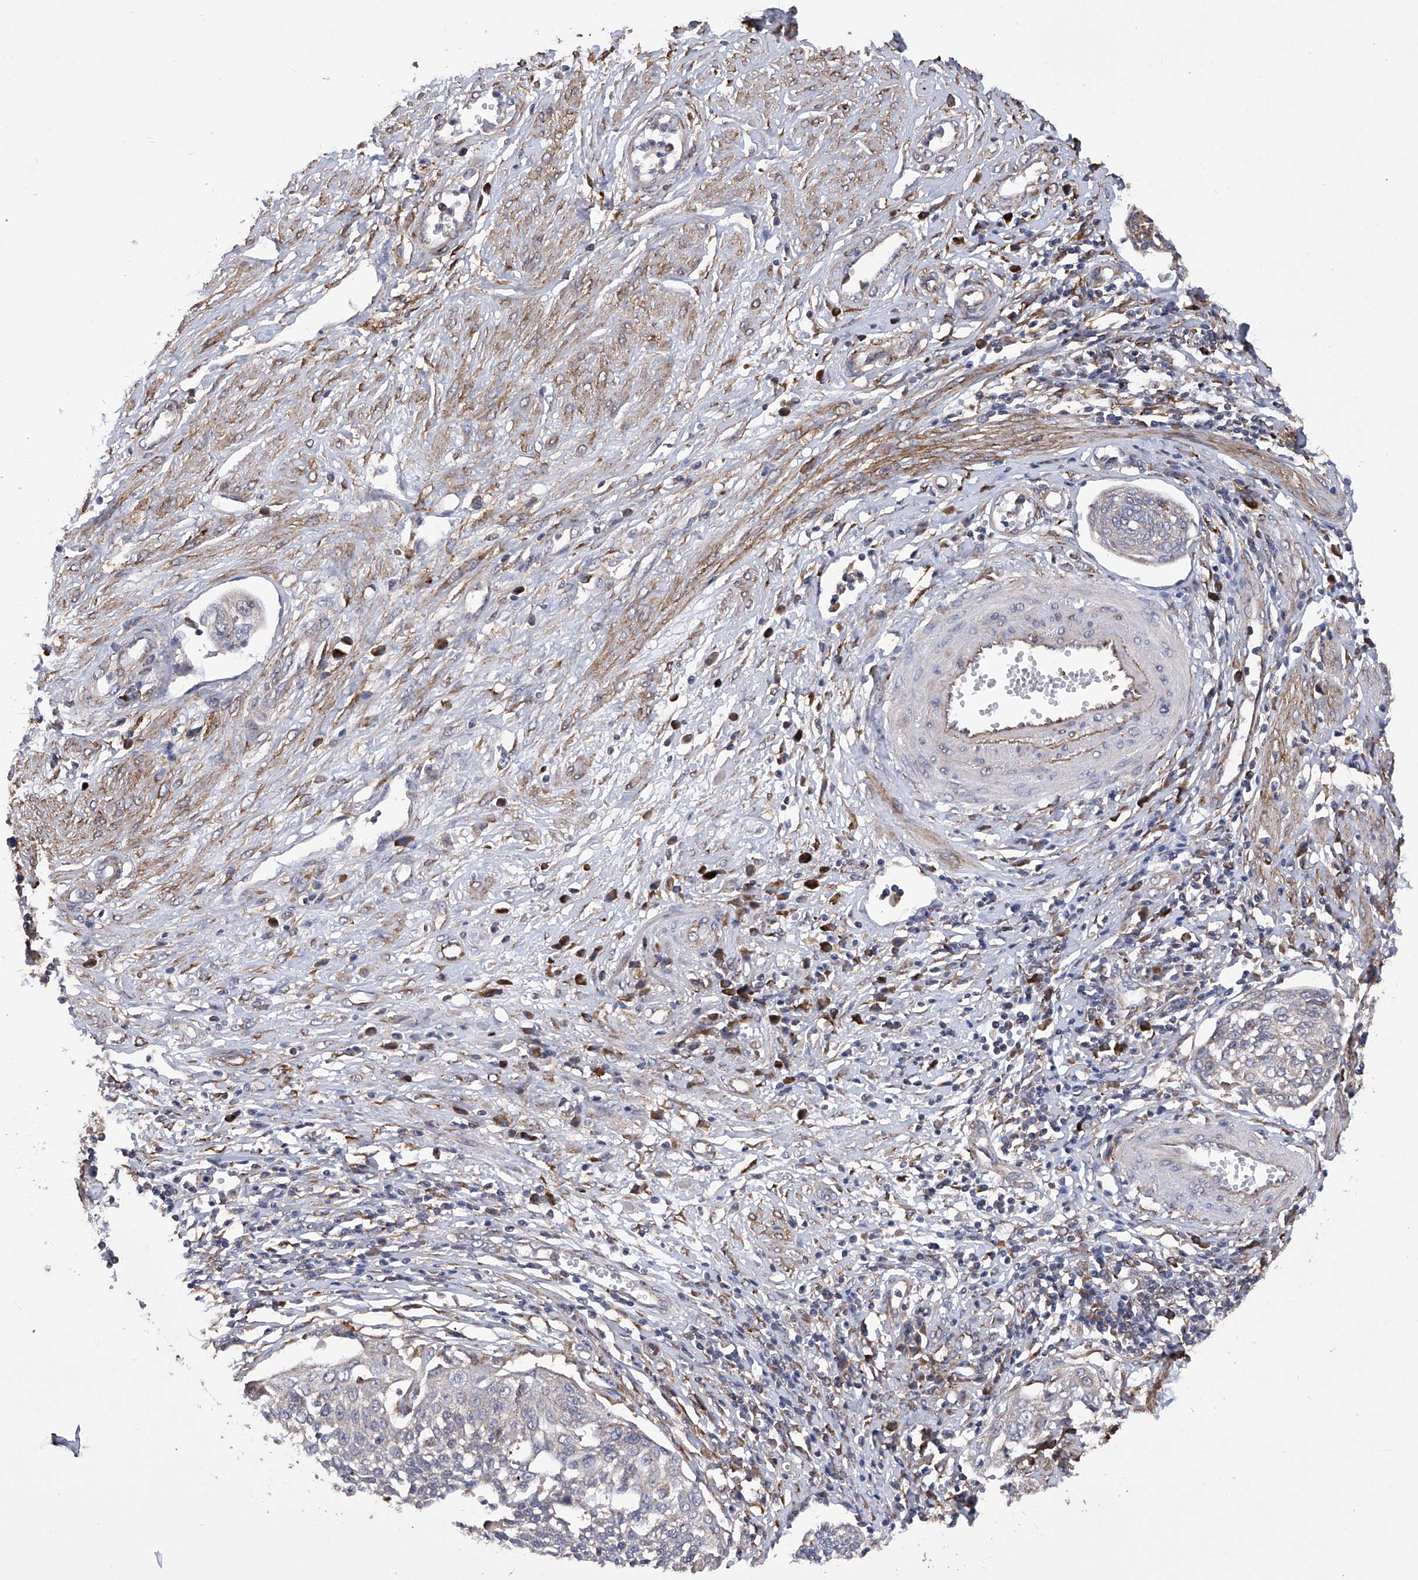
{"staining": {"intensity": "negative", "quantity": "none", "location": "none"}, "tissue": "cervical cancer", "cell_type": "Tumor cells", "image_type": "cancer", "snomed": [{"axis": "morphology", "description": "Squamous cell carcinoma, NOS"}, {"axis": "topography", "description": "Cervix"}], "caption": "There is no significant positivity in tumor cells of cervical squamous cell carcinoma. Brightfield microscopy of immunohistochemistry (IHC) stained with DAB (brown) and hematoxylin (blue), captured at high magnification.", "gene": "INPP5B", "patient": {"sex": "female", "age": 34}}